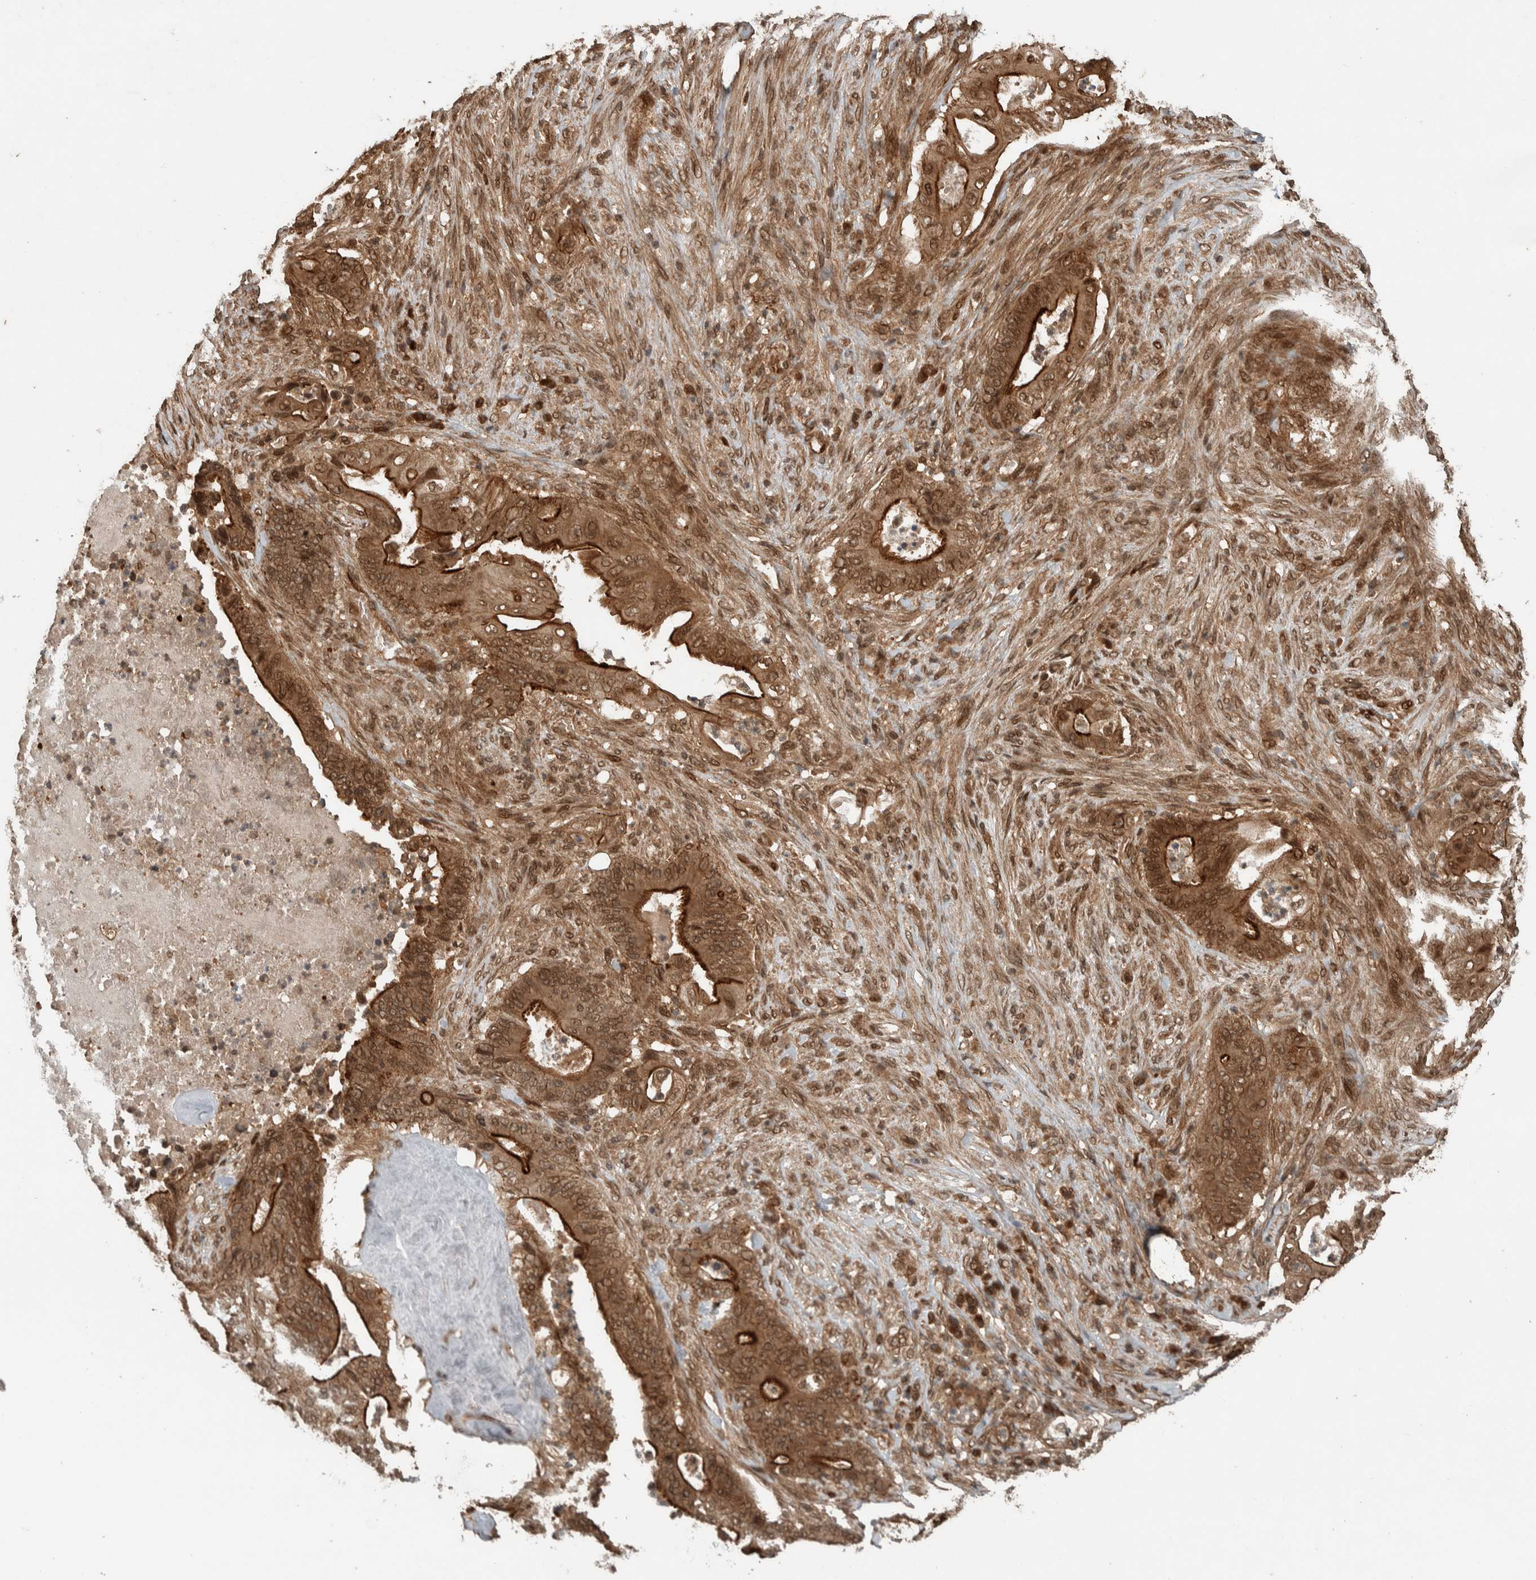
{"staining": {"intensity": "moderate", "quantity": ">75%", "location": "cytoplasmic/membranous,nuclear"}, "tissue": "stomach cancer", "cell_type": "Tumor cells", "image_type": "cancer", "snomed": [{"axis": "morphology", "description": "Adenocarcinoma, NOS"}, {"axis": "topography", "description": "Stomach"}], "caption": "DAB immunohistochemical staining of human stomach cancer (adenocarcinoma) demonstrates moderate cytoplasmic/membranous and nuclear protein expression in approximately >75% of tumor cells. The protein of interest is shown in brown color, while the nuclei are stained blue.", "gene": "CNTROB", "patient": {"sex": "female", "age": 73}}